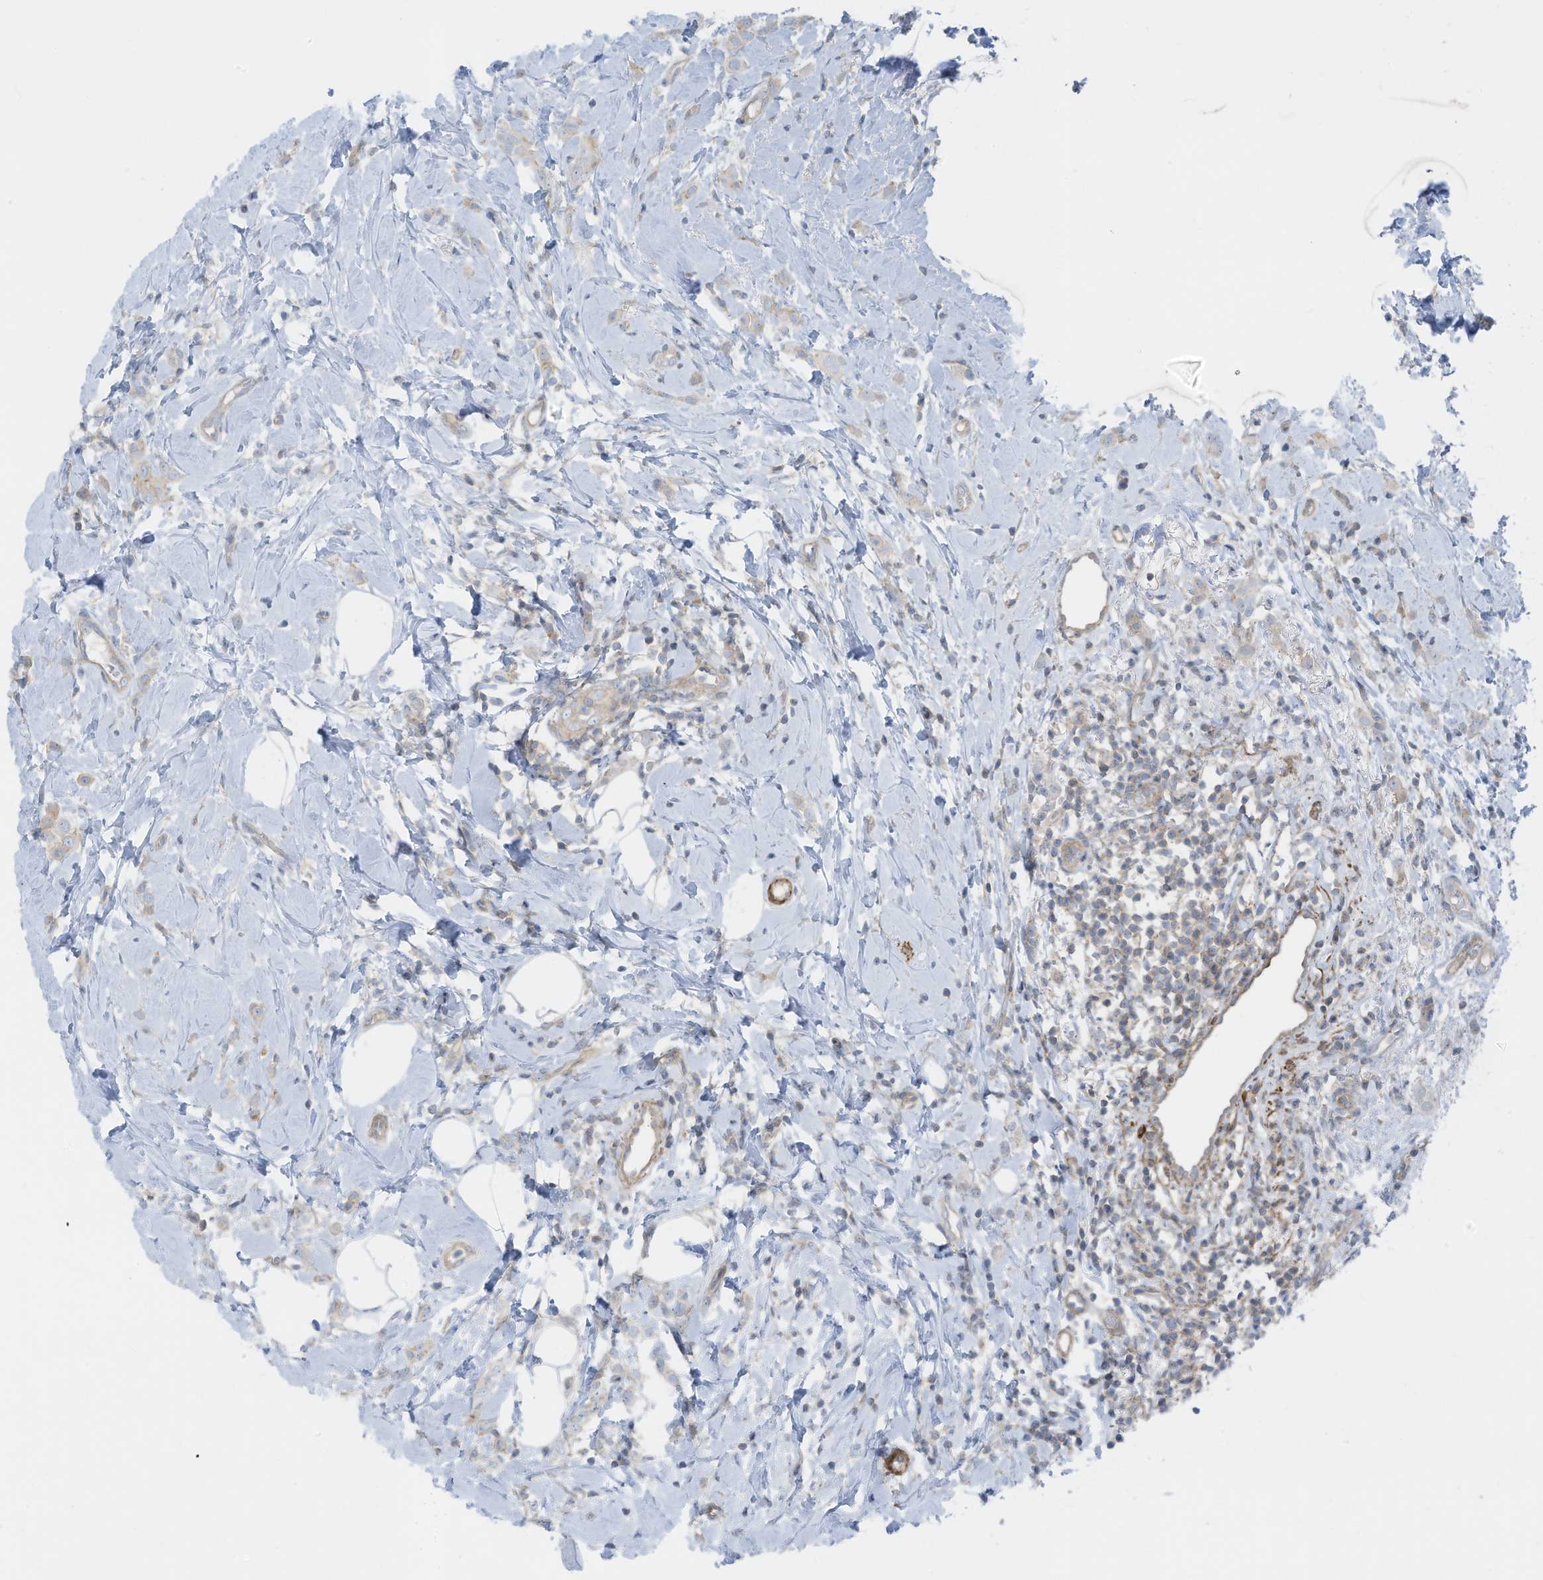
{"staining": {"intensity": "negative", "quantity": "none", "location": "none"}, "tissue": "breast cancer", "cell_type": "Tumor cells", "image_type": "cancer", "snomed": [{"axis": "morphology", "description": "Lobular carcinoma"}, {"axis": "topography", "description": "Breast"}], "caption": "Tumor cells are negative for protein expression in human lobular carcinoma (breast).", "gene": "ZNF846", "patient": {"sex": "female", "age": 47}}